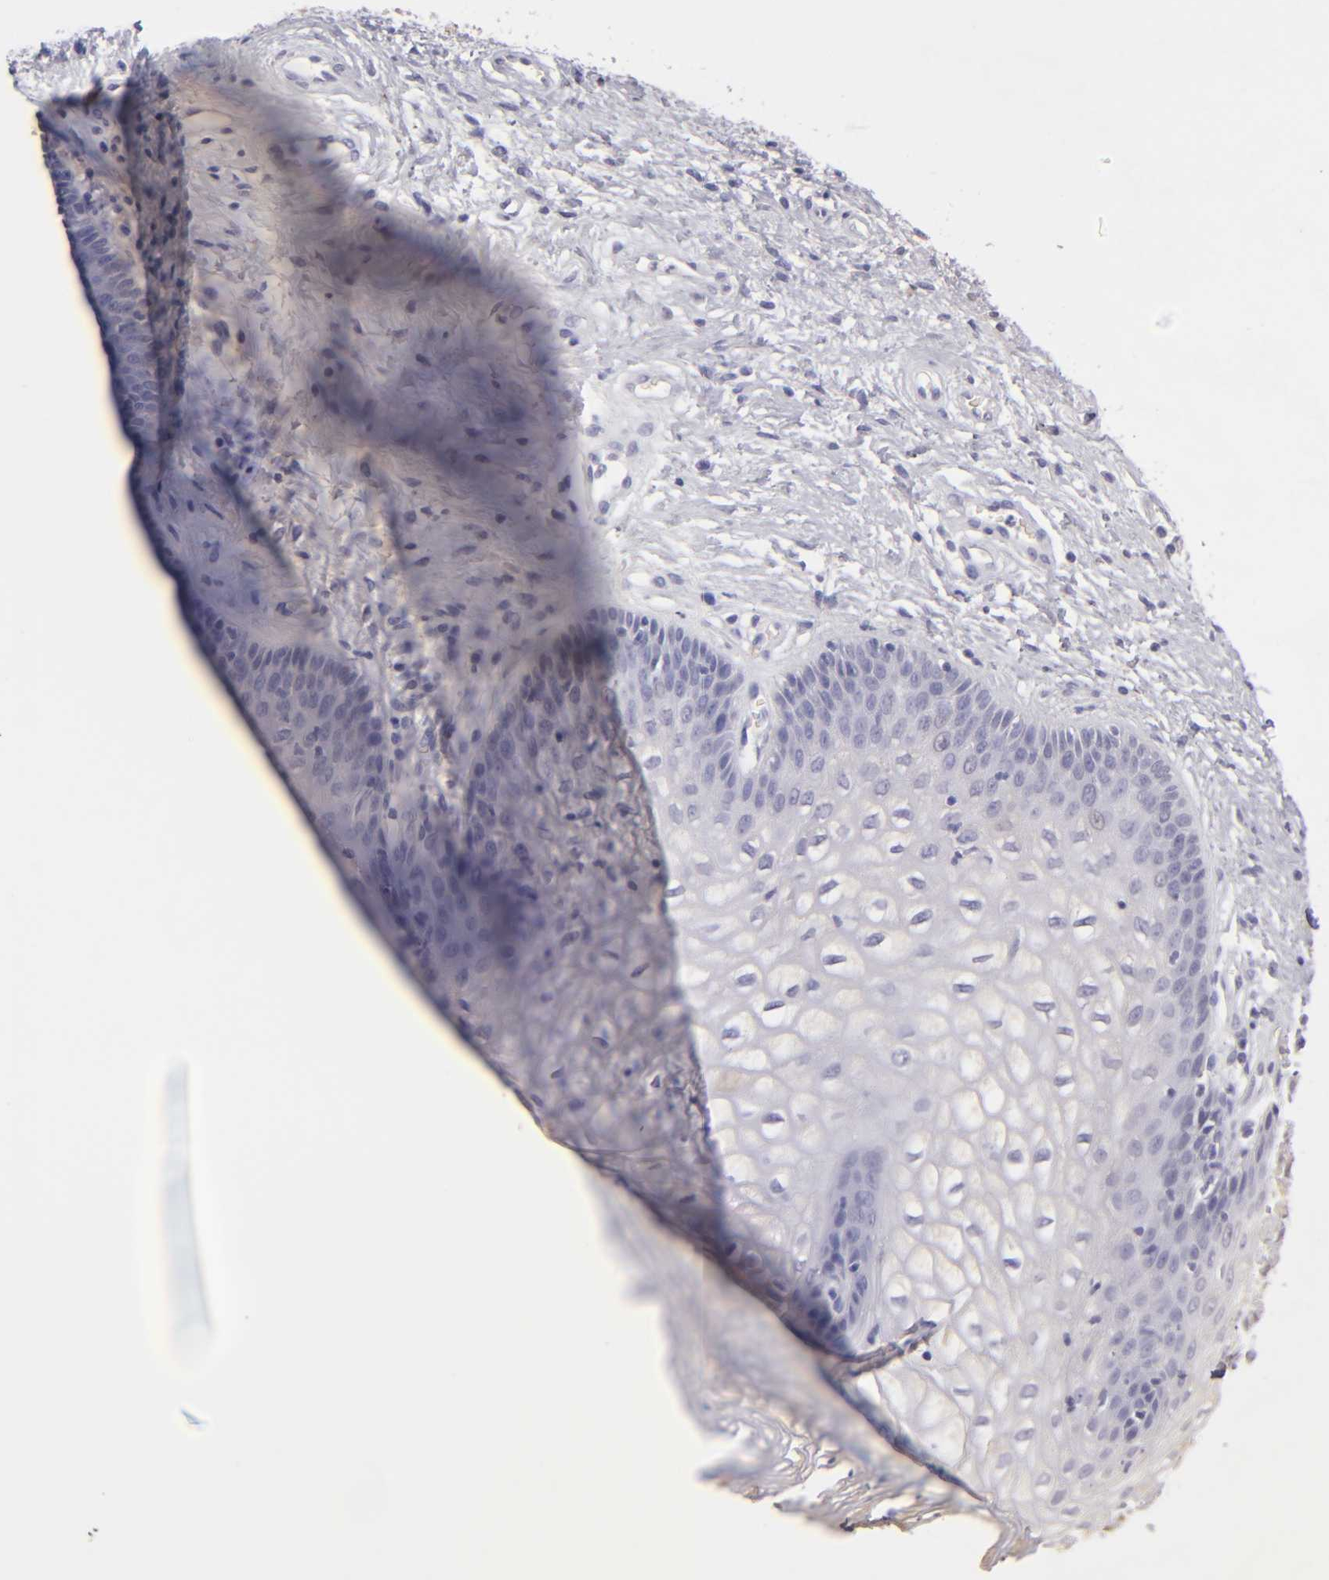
{"staining": {"intensity": "negative", "quantity": "none", "location": "none"}, "tissue": "vagina", "cell_type": "Squamous epithelial cells", "image_type": "normal", "snomed": [{"axis": "morphology", "description": "Normal tissue, NOS"}, {"axis": "topography", "description": "Vagina"}], "caption": "DAB immunohistochemical staining of benign human vagina reveals no significant staining in squamous epithelial cells.", "gene": "TNNC1", "patient": {"sex": "female", "age": 34}}